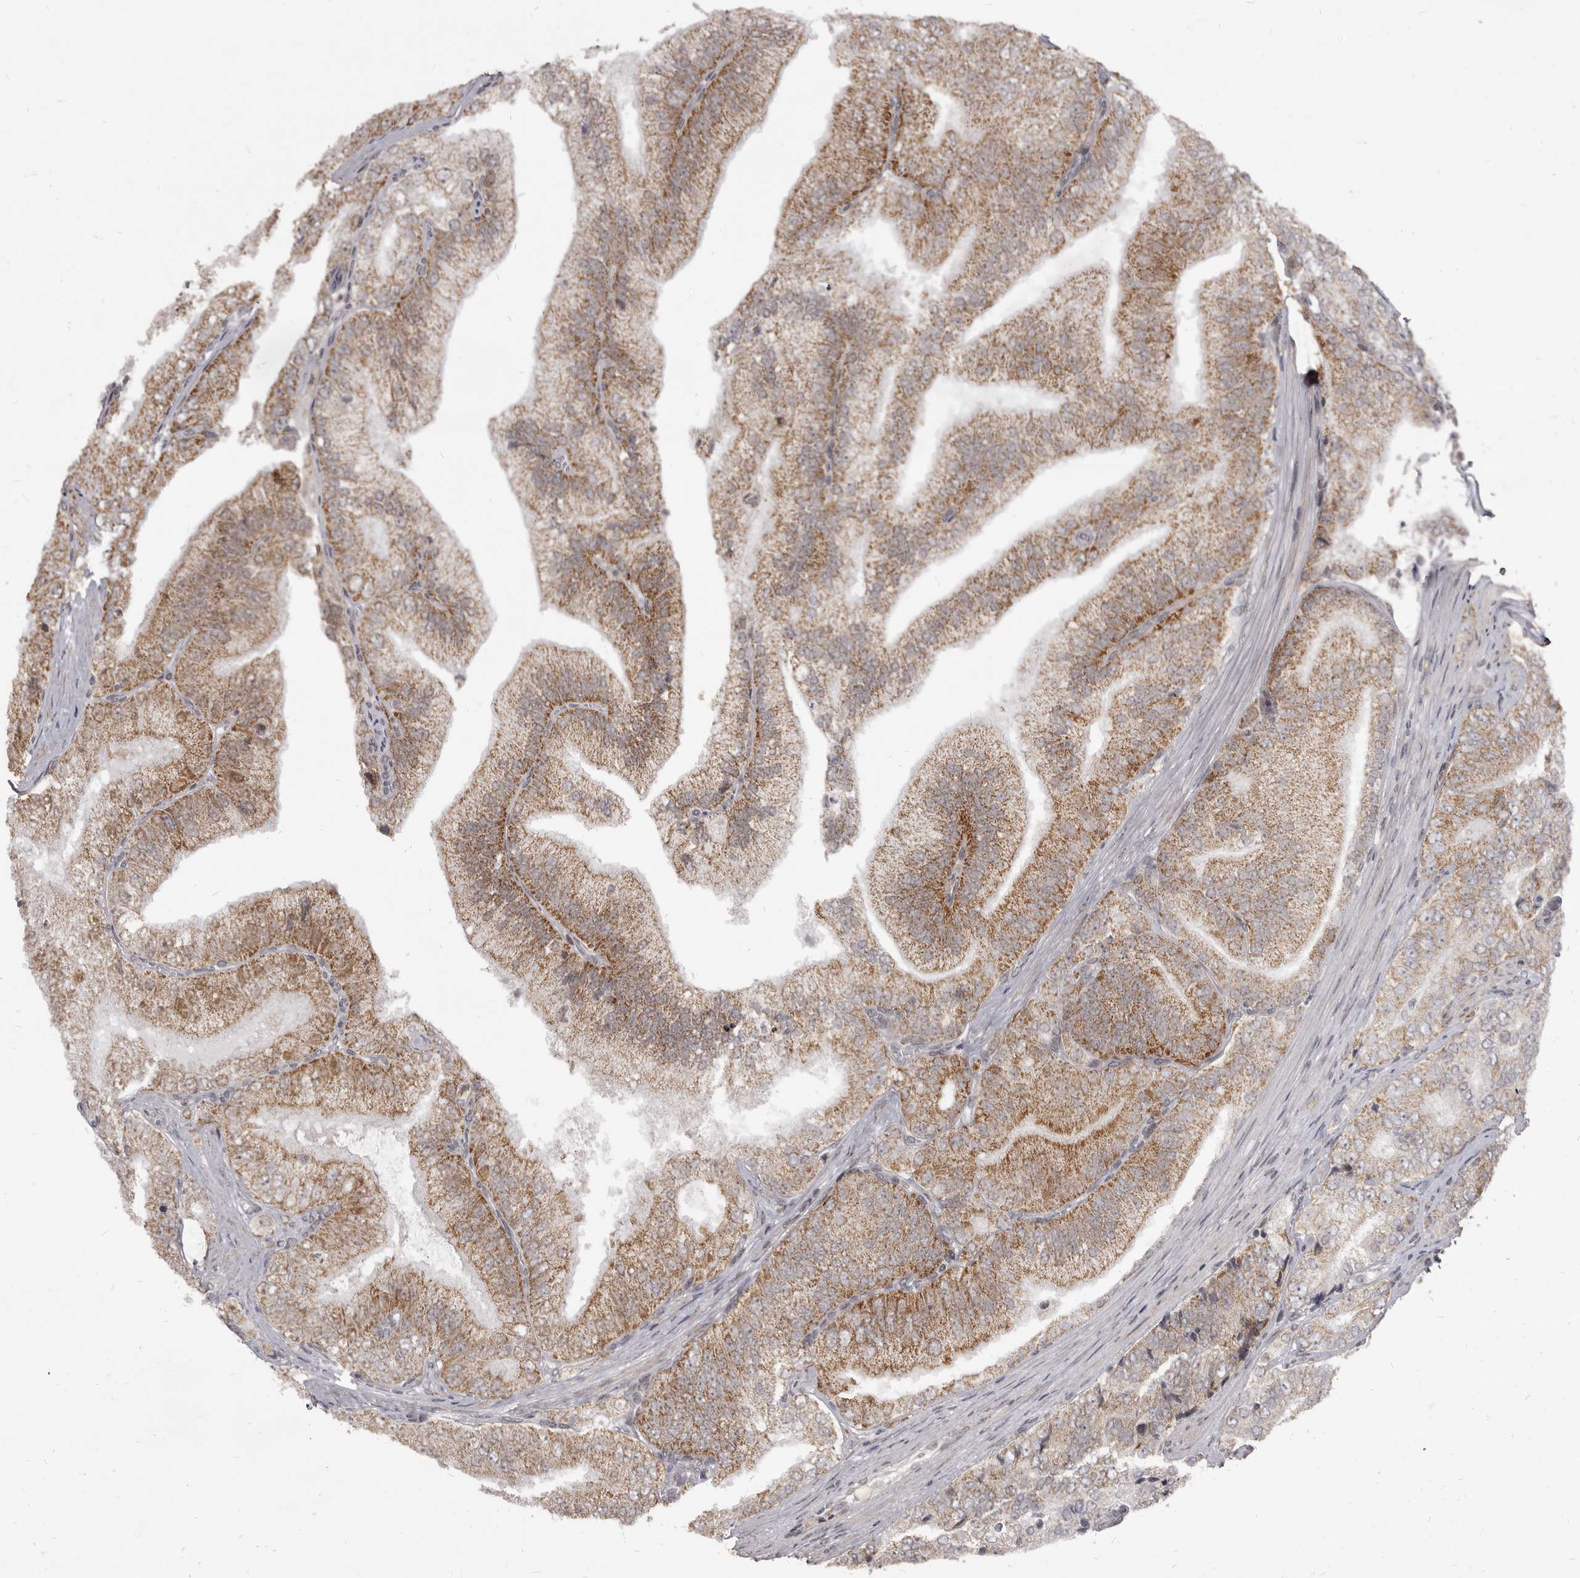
{"staining": {"intensity": "moderate", "quantity": ">75%", "location": "cytoplasmic/membranous"}, "tissue": "prostate cancer", "cell_type": "Tumor cells", "image_type": "cancer", "snomed": [{"axis": "morphology", "description": "Adenocarcinoma, High grade"}, {"axis": "topography", "description": "Prostate"}], "caption": "This image demonstrates prostate high-grade adenocarcinoma stained with immunohistochemistry (IHC) to label a protein in brown. The cytoplasmic/membranous of tumor cells show moderate positivity for the protein. Nuclei are counter-stained blue.", "gene": "THUMPD1", "patient": {"sex": "male", "age": 58}}